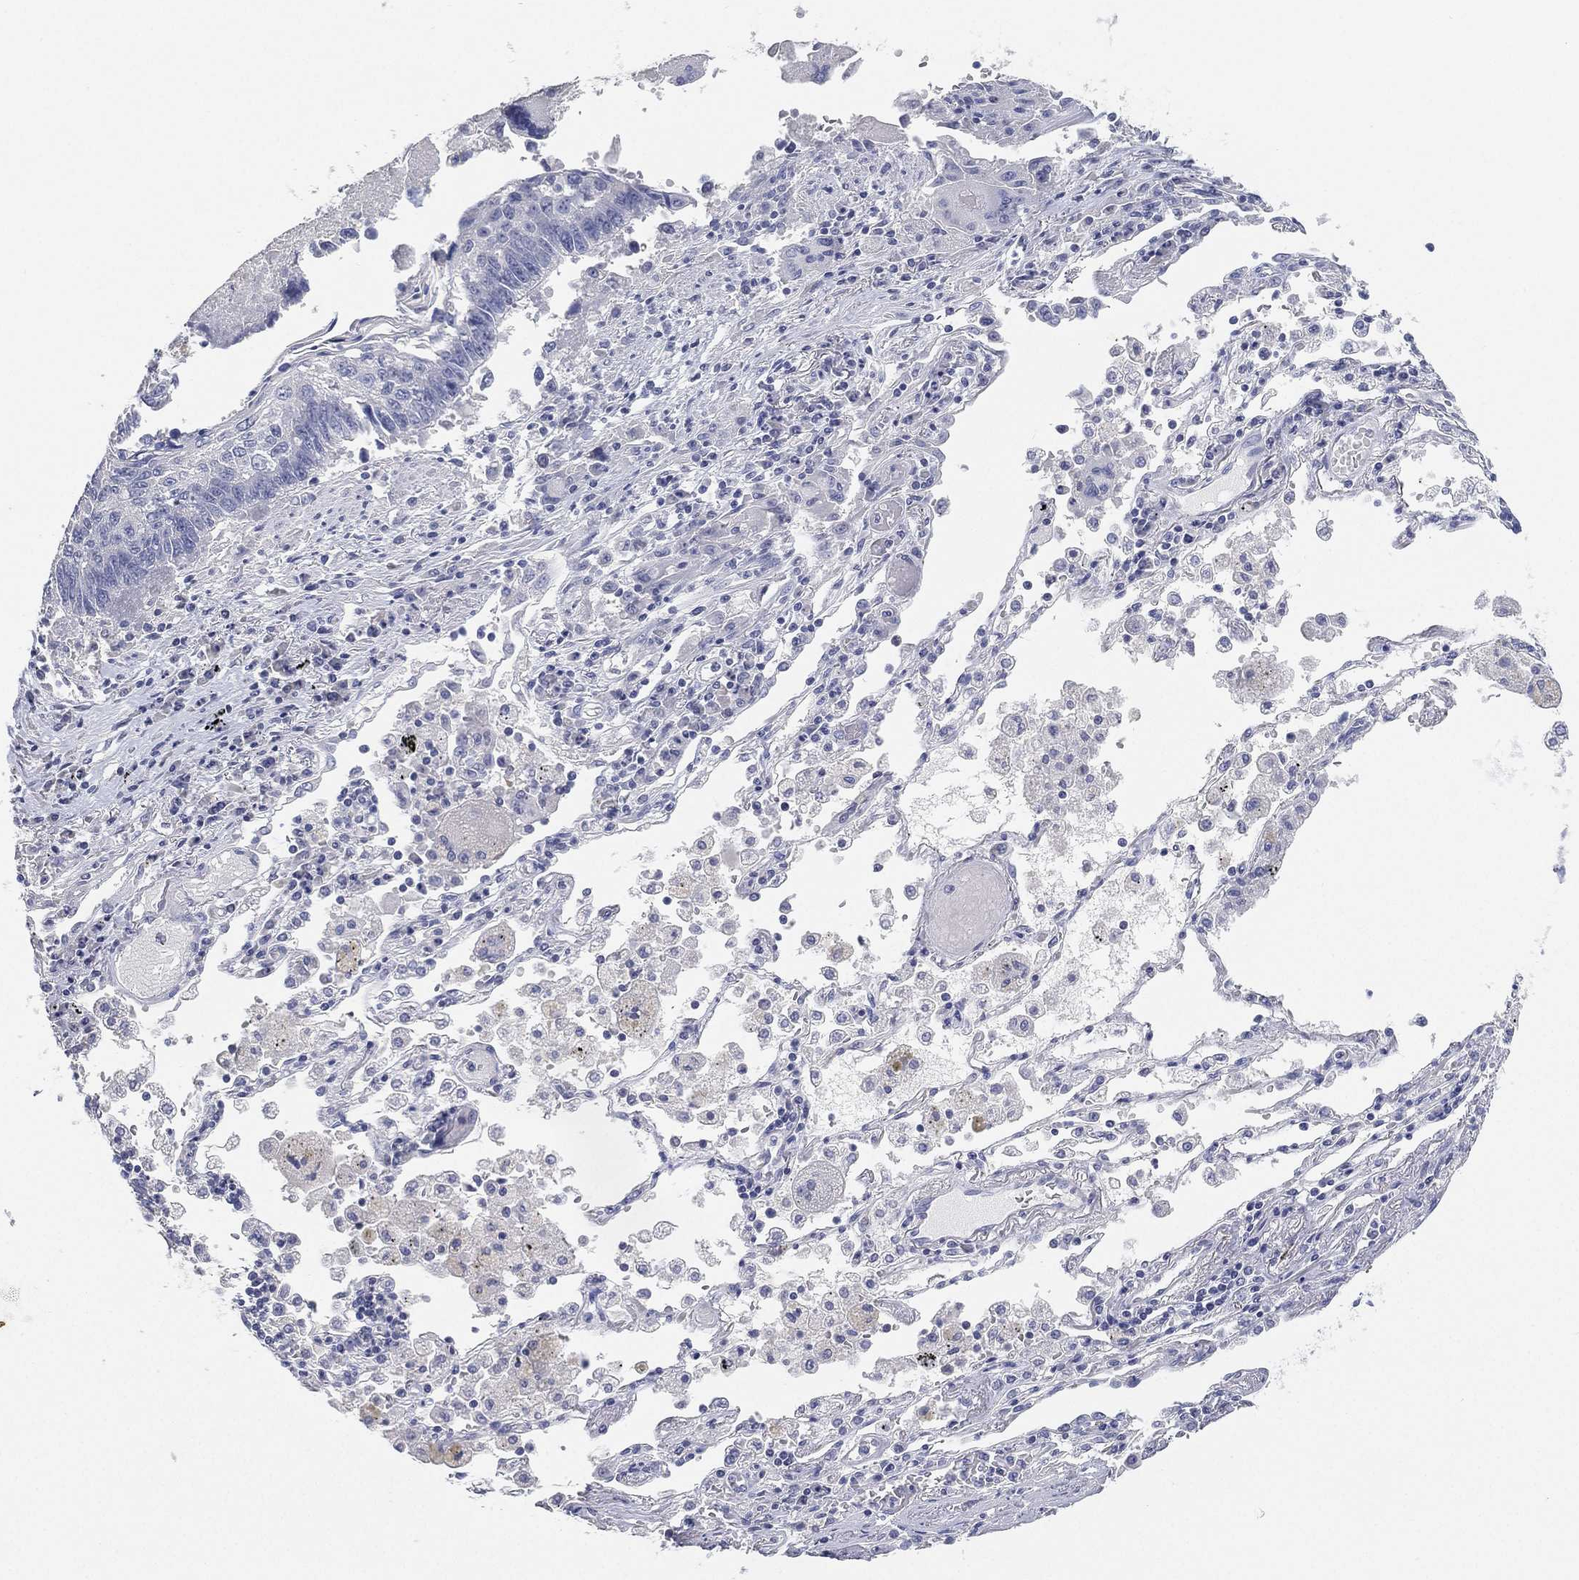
{"staining": {"intensity": "negative", "quantity": "none", "location": "none"}, "tissue": "lung cancer", "cell_type": "Tumor cells", "image_type": "cancer", "snomed": [{"axis": "morphology", "description": "Squamous cell carcinoma, NOS"}, {"axis": "topography", "description": "Lung"}], "caption": "DAB immunohistochemical staining of human lung squamous cell carcinoma reveals no significant expression in tumor cells.", "gene": "FAM187B", "patient": {"sex": "male", "age": 73}}